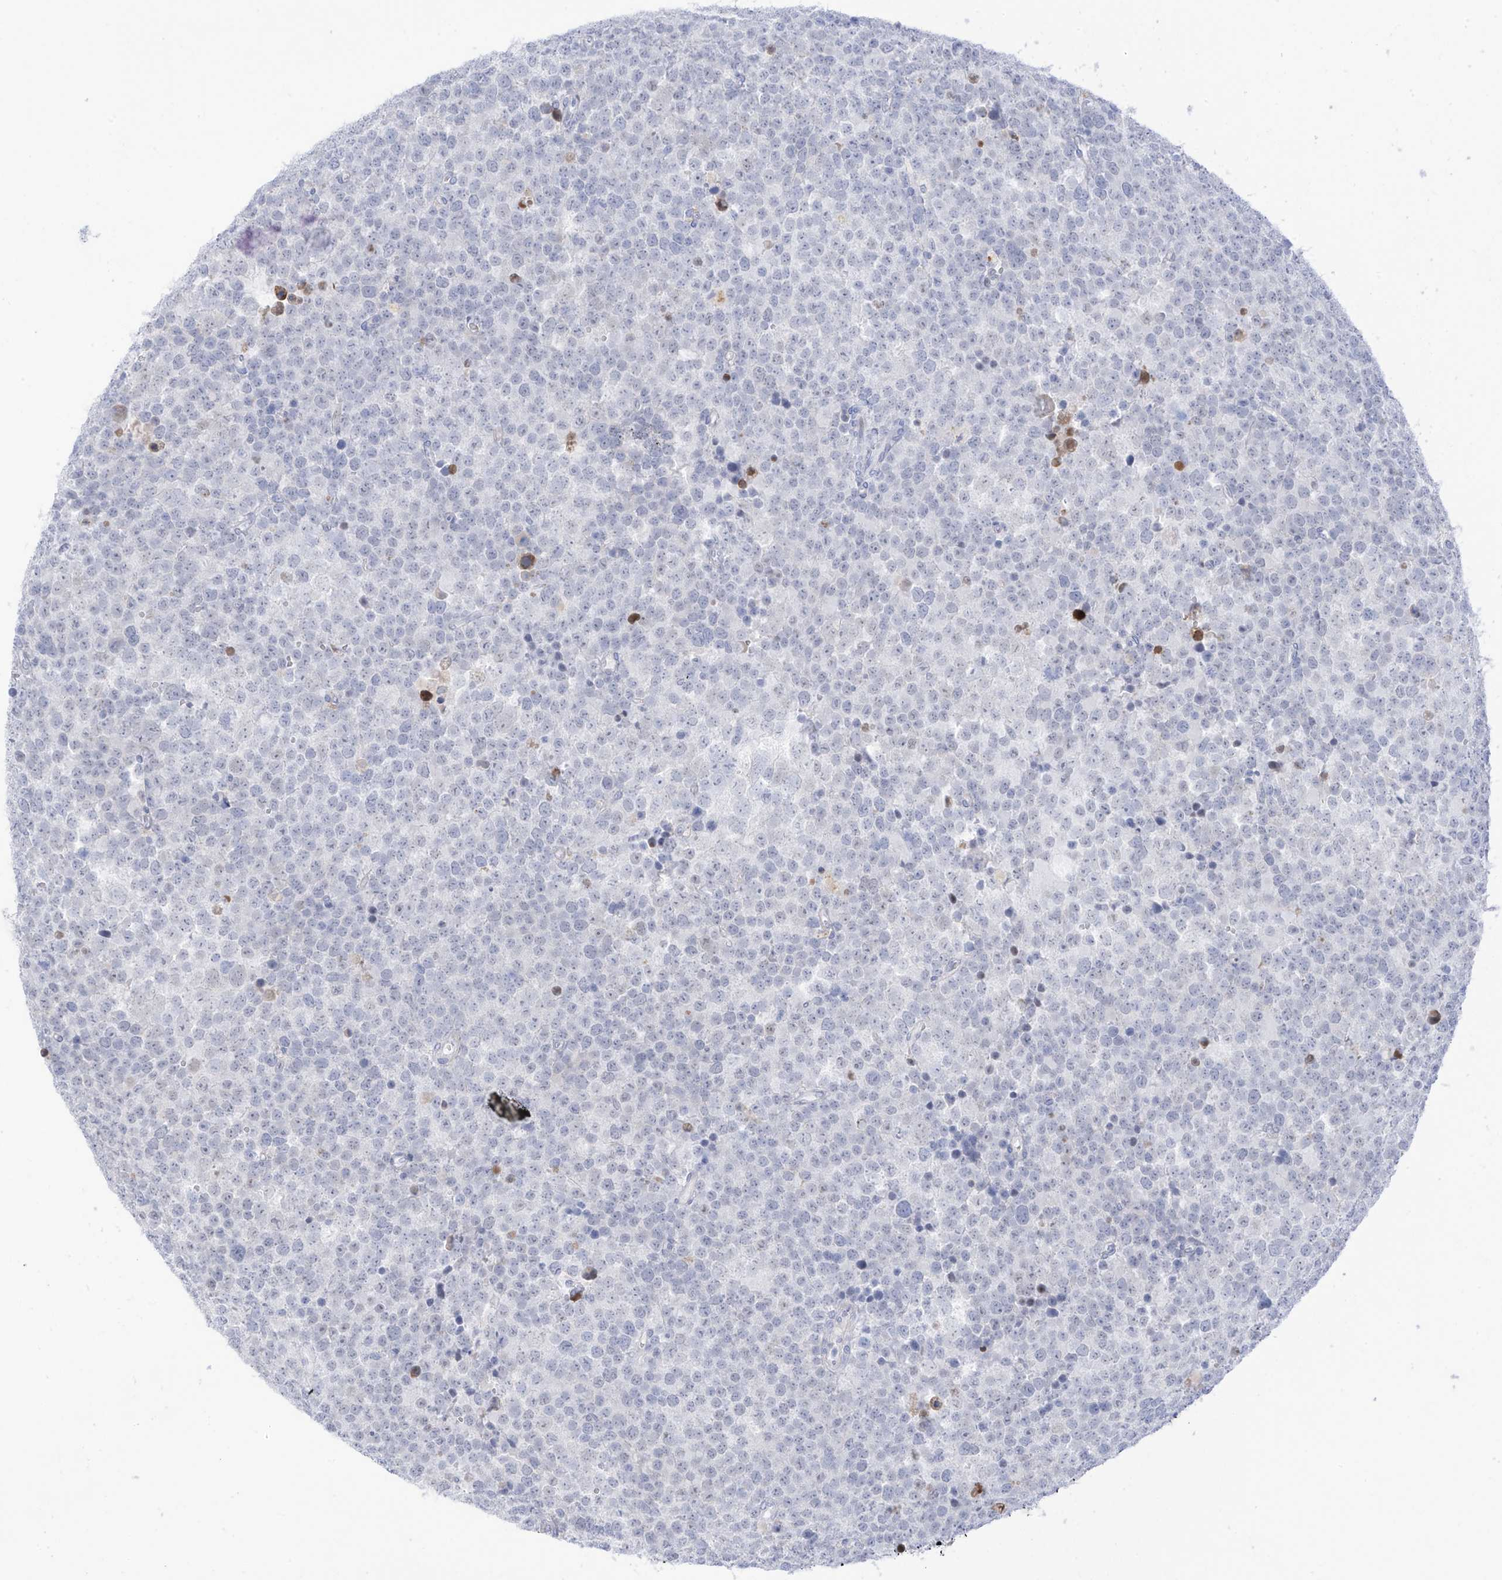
{"staining": {"intensity": "negative", "quantity": "none", "location": "none"}, "tissue": "testis cancer", "cell_type": "Tumor cells", "image_type": "cancer", "snomed": [{"axis": "morphology", "description": "Seminoma, NOS"}, {"axis": "topography", "description": "Testis"}], "caption": "This image is of seminoma (testis) stained with IHC to label a protein in brown with the nuclei are counter-stained blue. There is no expression in tumor cells. Nuclei are stained in blue.", "gene": "PSPH", "patient": {"sex": "male", "age": 71}}